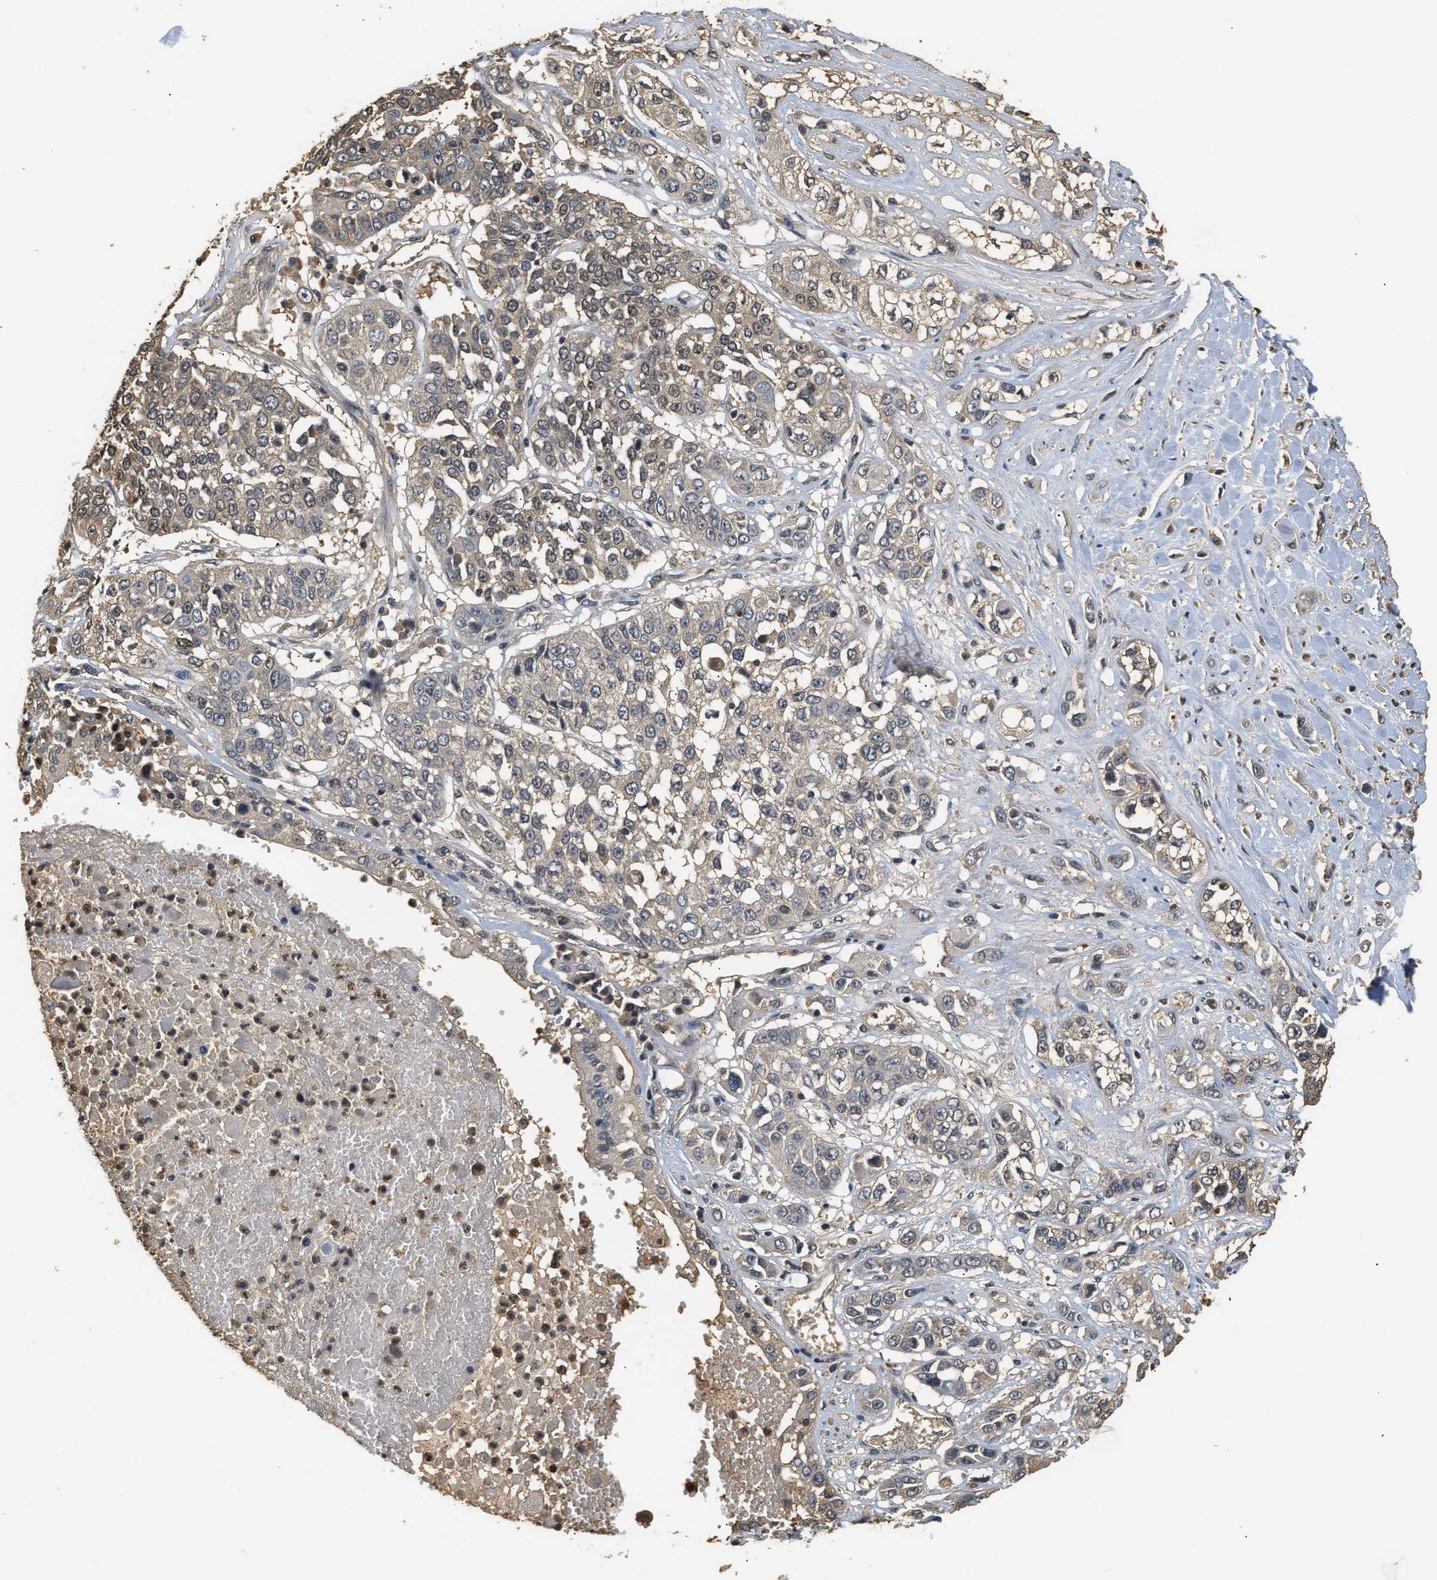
{"staining": {"intensity": "negative", "quantity": "none", "location": "none"}, "tissue": "lung cancer", "cell_type": "Tumor cells", "image_type": "cancer", "snomed": [{"axis": "morphology", "description": "Squamous cell carcinoma, NOS"}, {"axis": "topography", "description": "Lung"}], "caption": "This is a histopathology image of IHC staining of squamous cell carcinoma (lung), which shows no staining in tumor cells.", "gene": "GPI", "patient": {"sex": "male", "age": 71}}